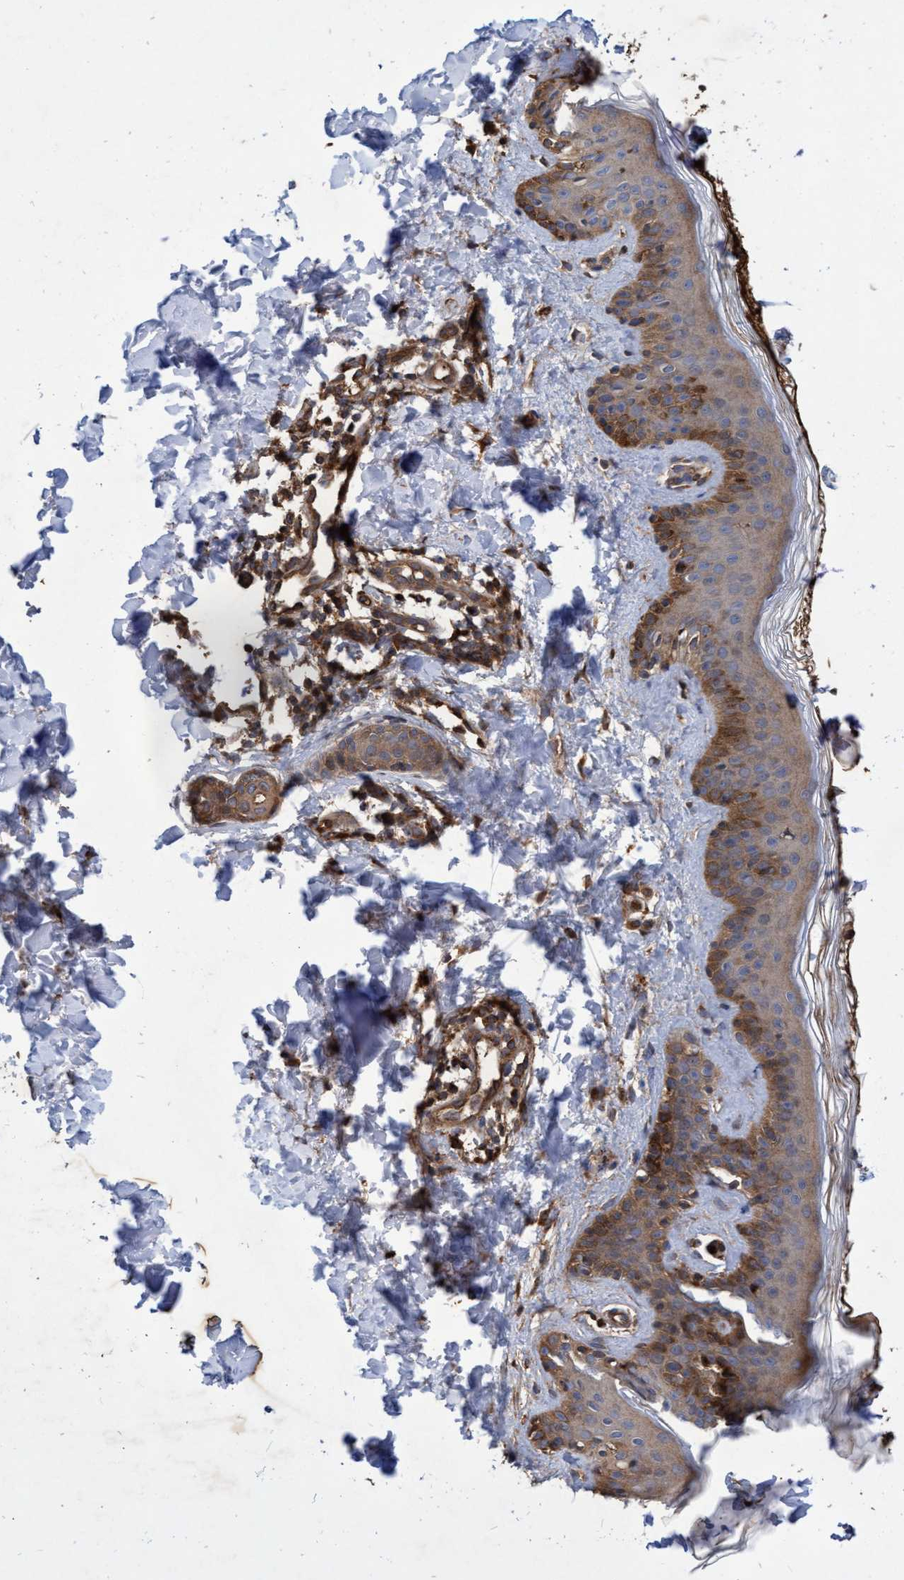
{"staining": {"intensity": "strong", "quantity": ">75%", "location": "cytoplasmic/membranous"}, "tissue": "skin", "cell_type": "Fibroblasts", "image_type": "normal", "snomed": [{"axis": "morphology", "description": "Normal tissue, NOS"}, {"axis": "topography", "description": "Skin"}], "caption": "Approximately >75% of fibroblasts in unremarkable human skin demonstrate strong cytoplasmic/membranous protein staining as visualized by brown immunohistochemical staining.", "gene": "CHMP6", "patient": {"sex": "male", "age": 40}}